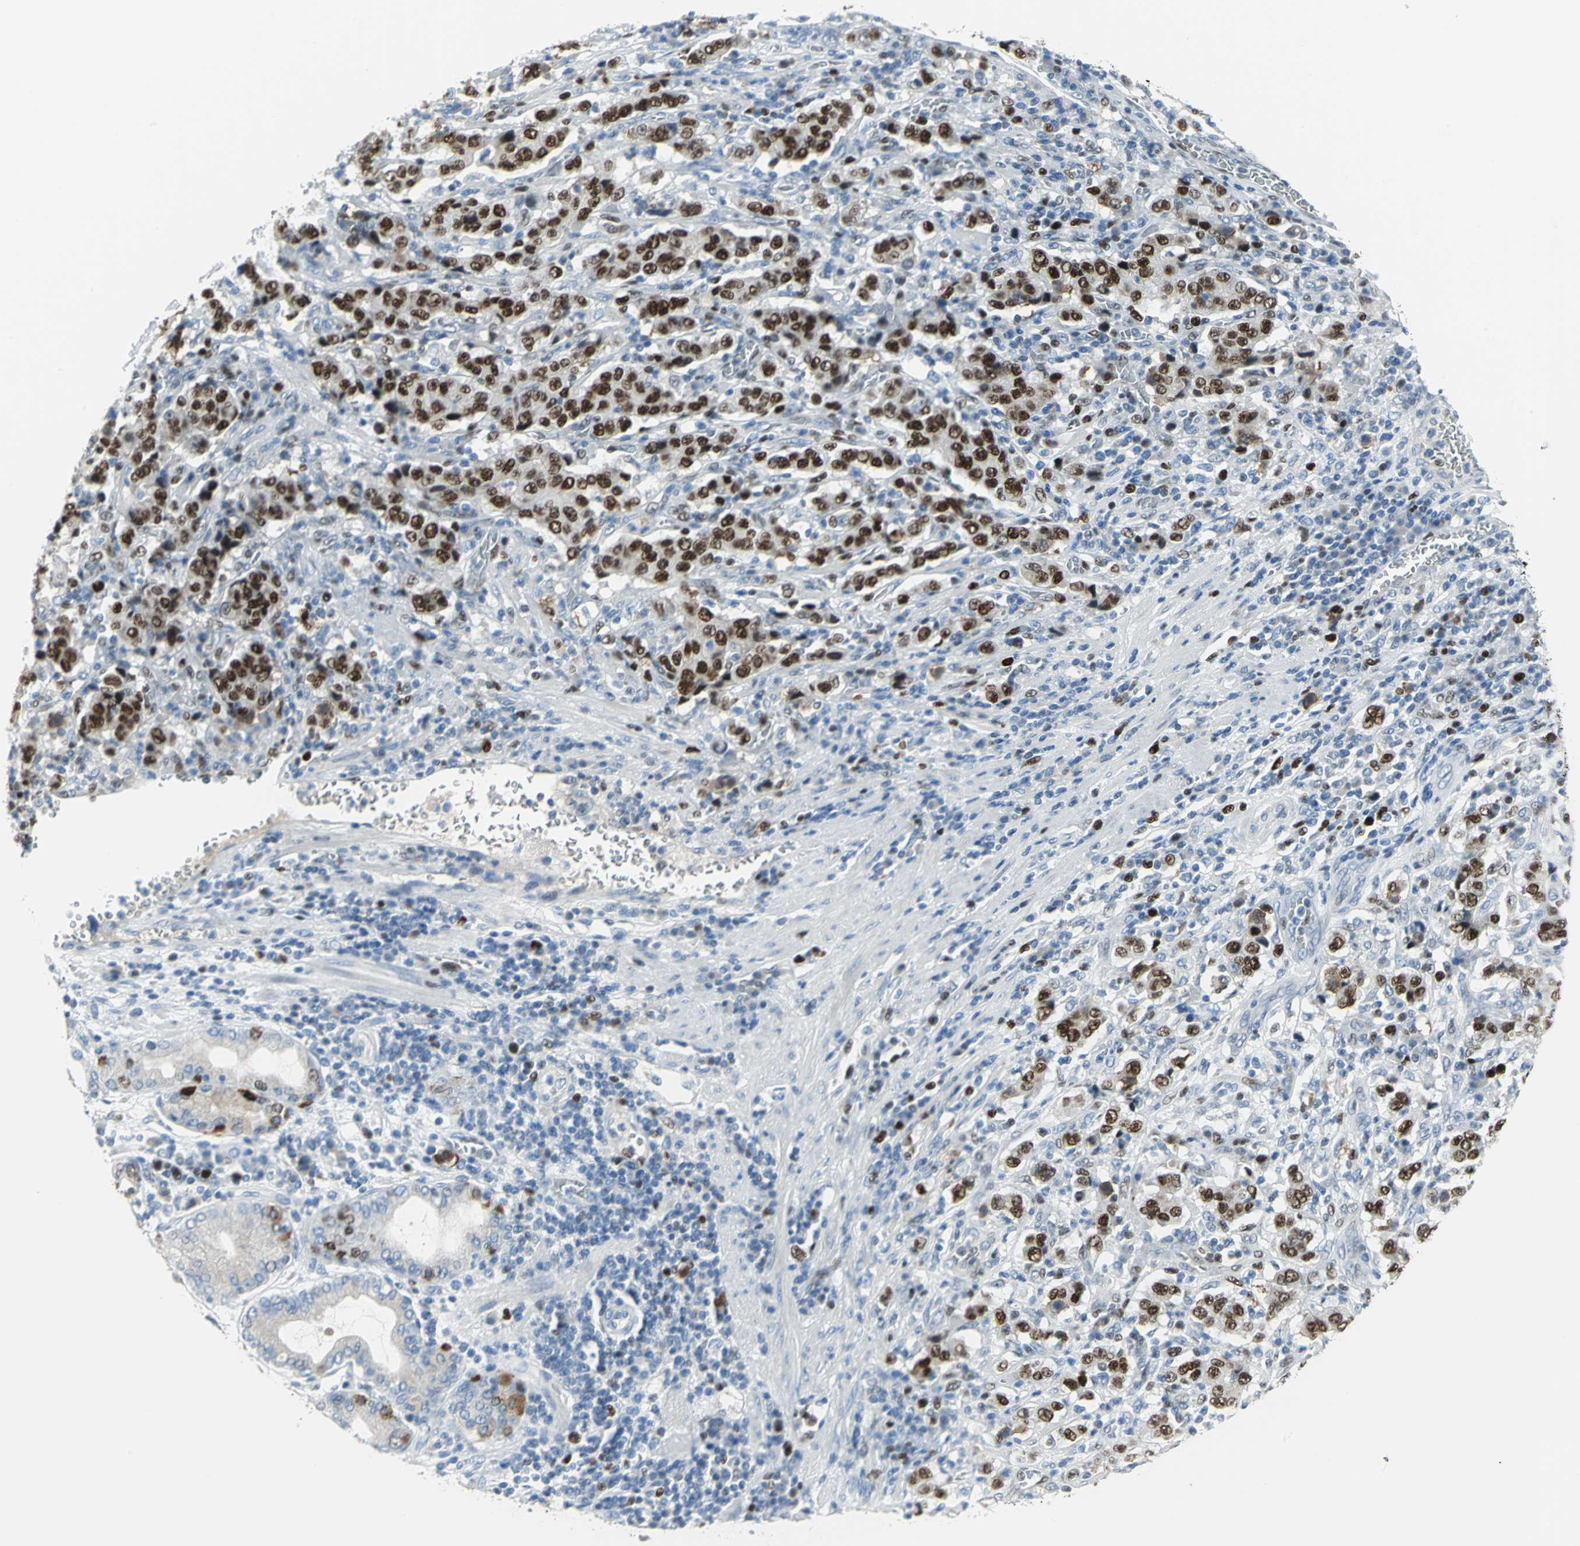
{"staining": {"intensity": "strong", "quantity": ">75%", "location": "nuclear"}, "tissue": "stomach cancer", "cell_type": "Tumor cells", "image_type": "cancer", "snomed": [{"axis": "morphology", "description": "Normal tissue, NOS"}, {"axis": "morphology", "description": "Adenocarcinoma, NOS"}, {"axis": "topography", "description": "Stomach, upper"}, {"axis": "topography", "description": "Stomach"}], "caption": "Stomach cancer (adenocarcinoma) was stained to show a protein in brown. There is high levels of strong nuclear expression in approximately >75% of tumor cells.", "gene": "MCM4", "patient": {"sex": "male", "age": 59}}